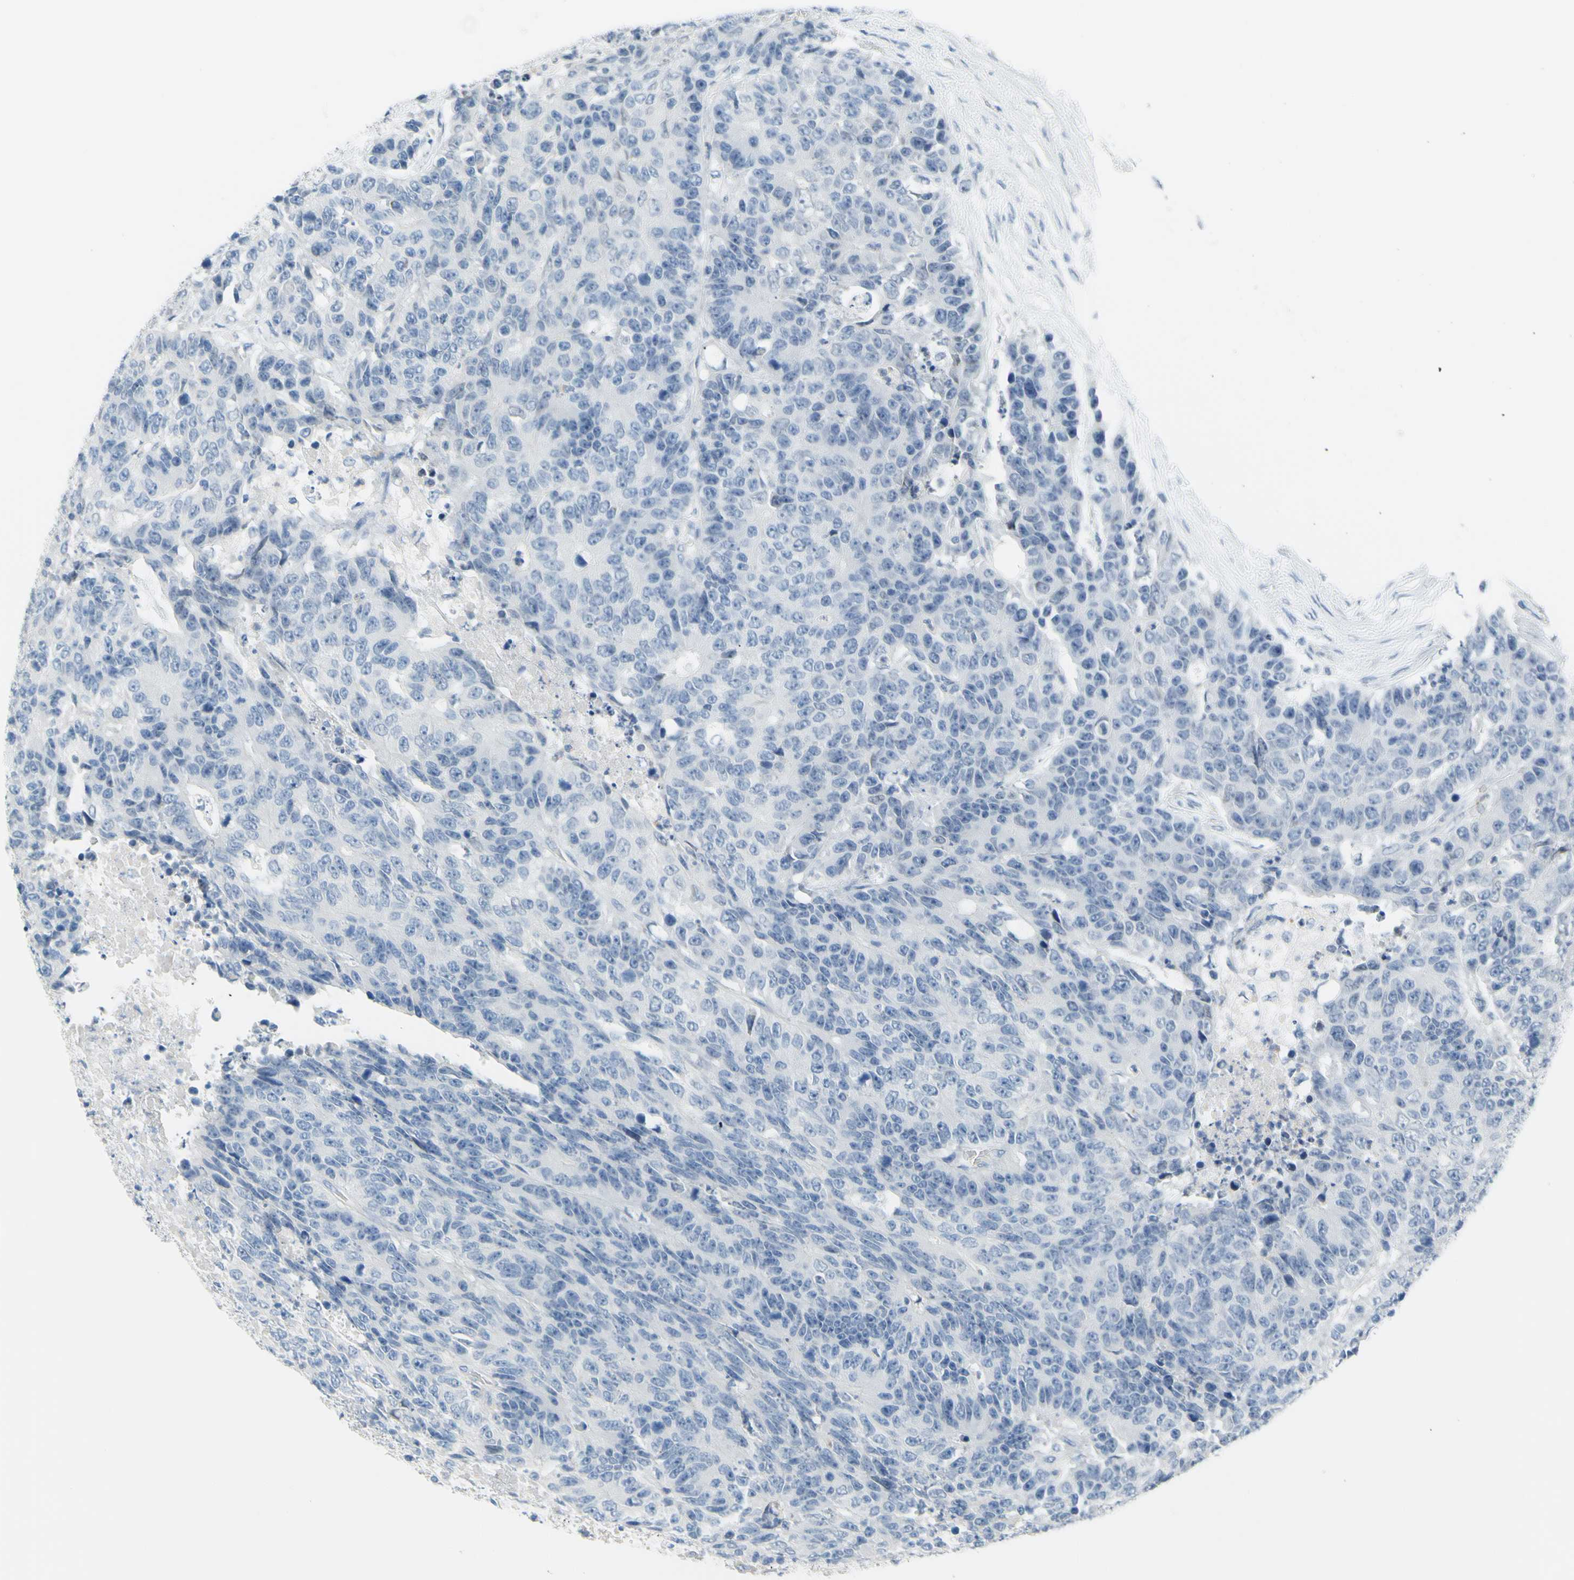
{"staining": {"intensity": "negative", "quantity": "none", "location": "none"}, "tissue": "colorectal cancer", "cell_type": "Tumor cells", "image_type": "cancer", "snomed": [{"axis": "morphology", "description": "Adenocarcinoma, NOS"}, {"axis": "topography", "description": "Colon"}], "caption": "Immunohistochemistry (IHC) of human colorectal cancer (adenocarcinoma) displays no positivity in tumor cells.", "gene": "DCT", "patient": {"sex": "female", "age": 86}}